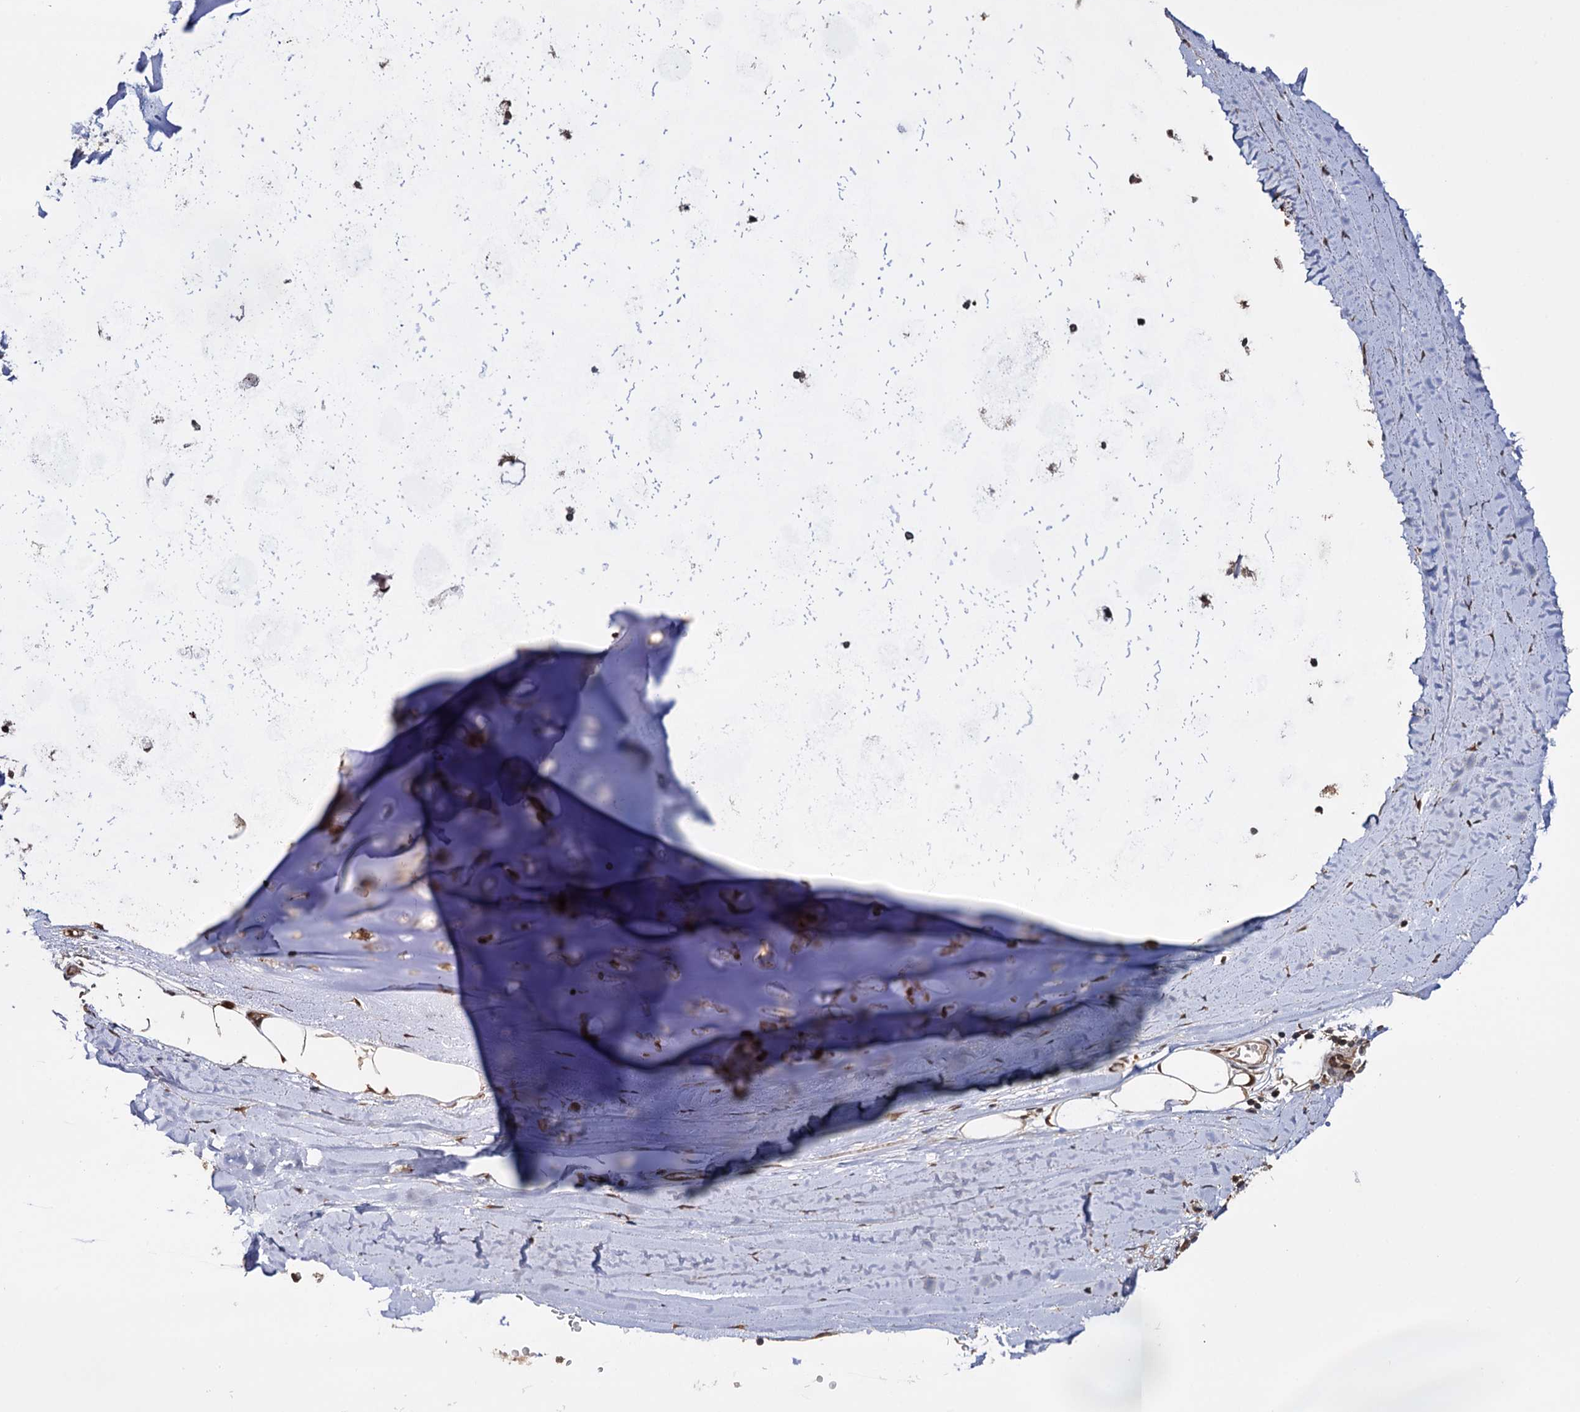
{"staining": {"intensity": "moderate", "quantity": ">75%", "location": "nuclear"}, "tissue": "adipose tissue", "cell_type": "Adipocytes", "image_type": "normal", "snomed": [{"axis": "morphology", "description": "Normal tissue, NOS"}, {"axis": "topography", "description": "Lymph node"}, {"axis": "topography", "description": "Bronchus"}], "caption": "Immunohistochemical staining of unremarkable adipose tissue exhibits >75% levels of moderate nuclear protein positivity in about >75% of adipocytes.", "gene": "PIGB", "patient": {"sex": "male", "age": 63}}